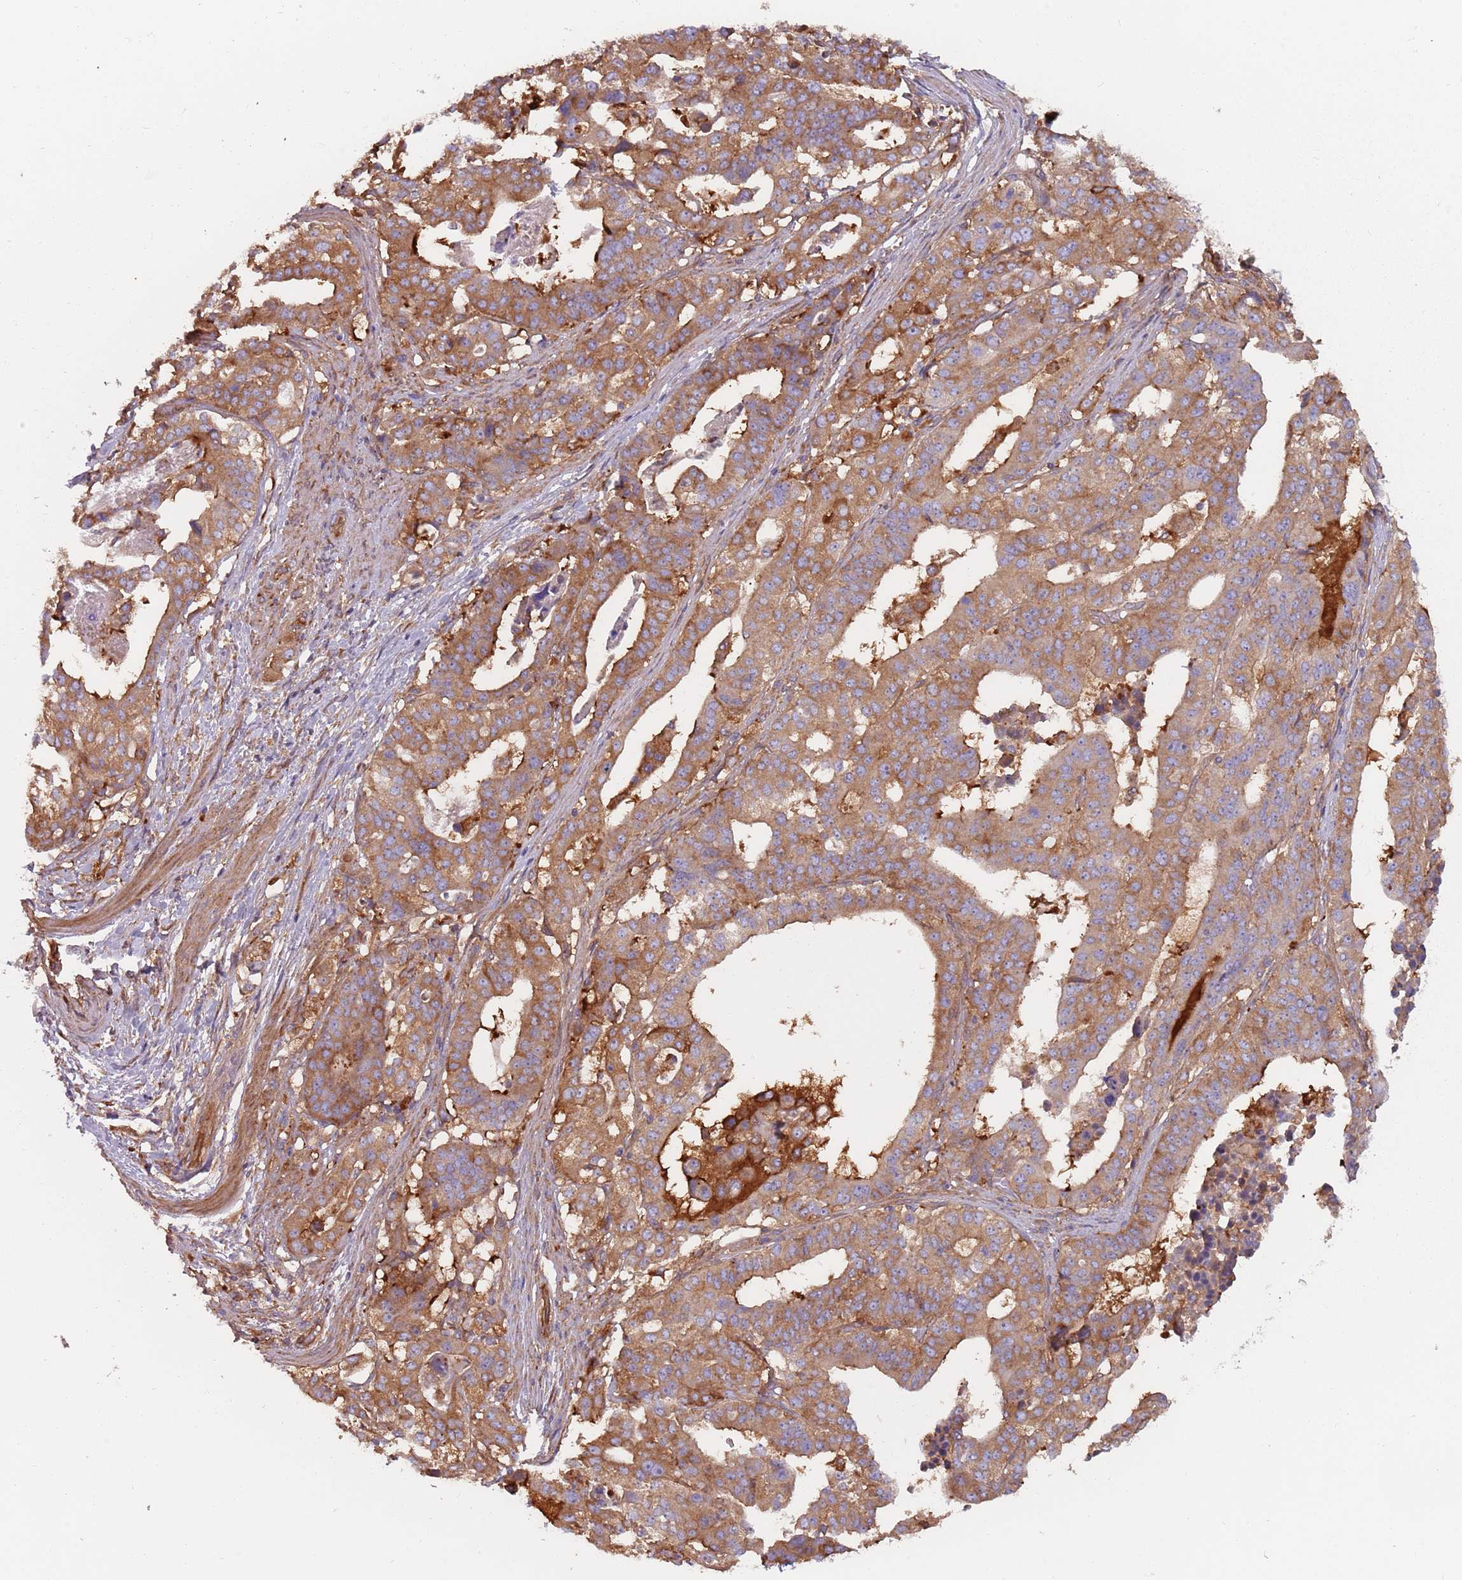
{"staining": {"intensity": "moderate", "quantity": ">75%", "location": "cytoplasmic/membranous"}, "tissue": "stomach cancer", "cell_type": "Tumor cells", "image_type": "cancer", "snomed": [{"axis": "morphology", "description": "Adenocarcinoma, NOS"}, {"axis": "topography", "description": "Stomach"}], "caption": "There is medium levels of moderate cytoplasmic/membranous positivity in tumor cells of adenocarcinoma (stomach), as demonstrated by immunohistochemical staining (brown color).", "gene": "SPDL1", "patient": {"sex": "male", "age": 48}}